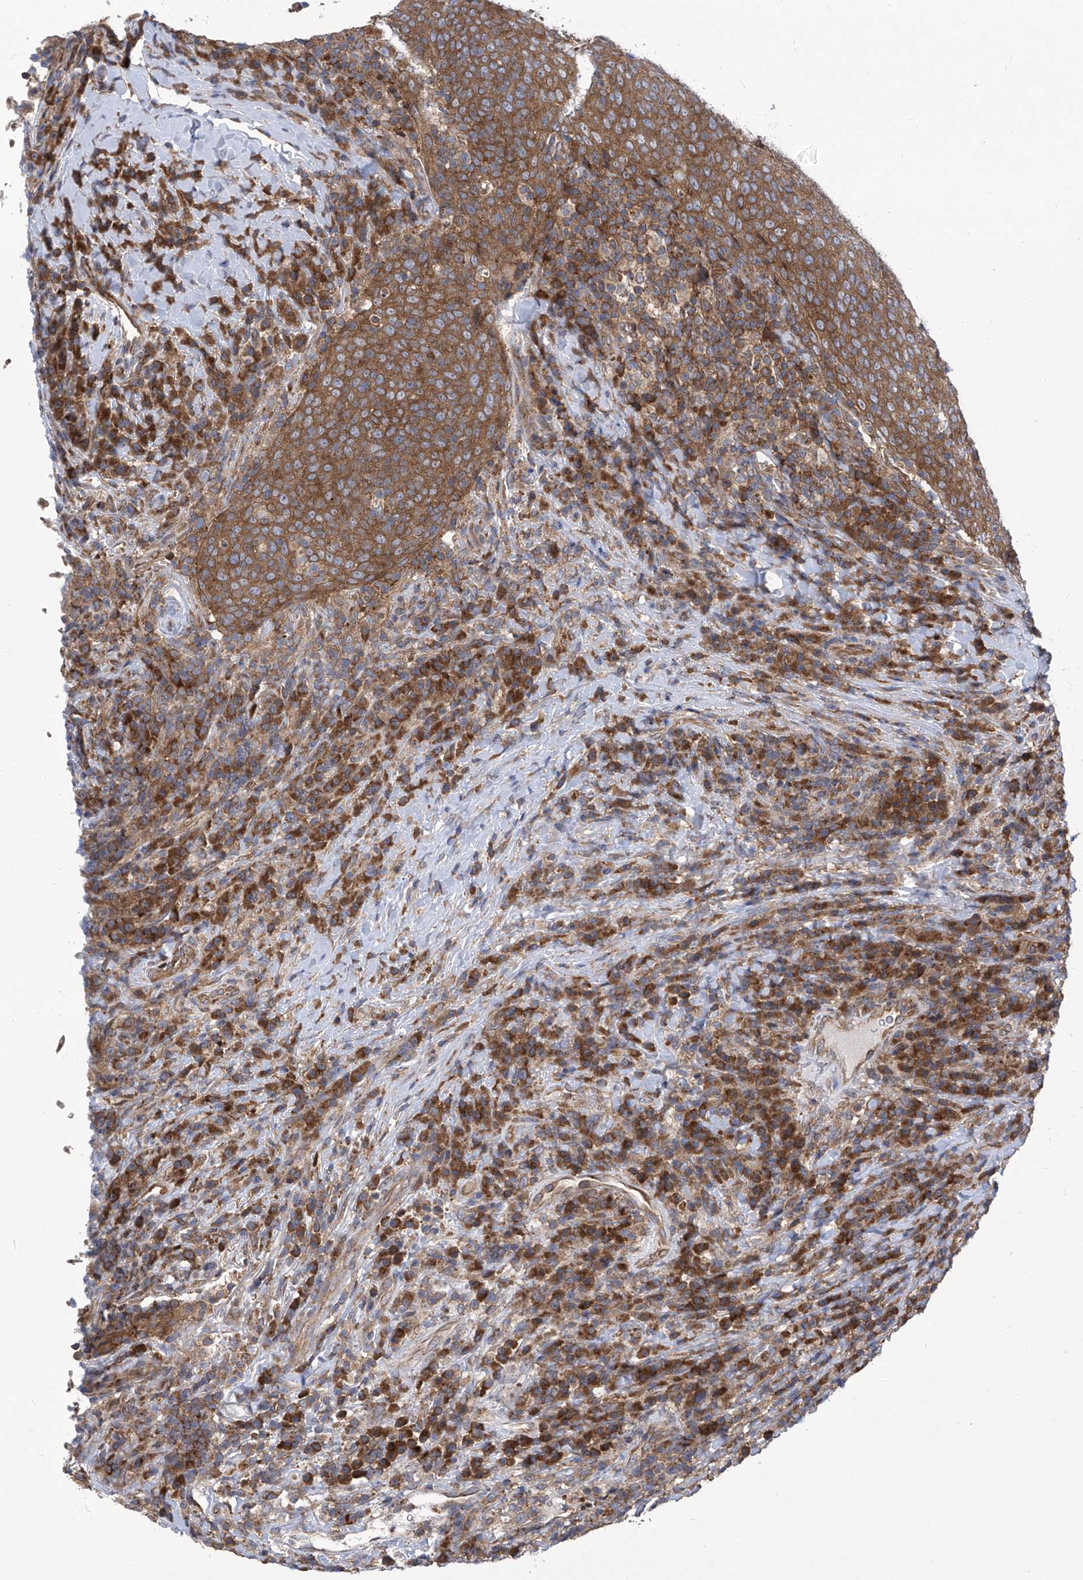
{"staining": {"intensity": "moderate", "quantity": ">75%", "location": "cytoplasmic/membranous"}, "tissue": "head and neck cancer", "cell_type": "Tumor cells", "image_type": "cancer", "snomed": [{"axis": "morphology", "description": "Squamous cell carcinoma, NOS"}, {"axis": "morphology", "description": "Squamous cell carcinoma, metastatic, NOS"}, {"axis": "topography", "description": "Lymph node"}, {"axis": "topography", "description": "Head-Neck"}], "caption": "Protein expression analysis of human metastatic squamous cell carcinoma (head and neck) reveals moderate cytoplasmic/membranous staining in about >75% of tumor cells. Nuclei are stained in blue.", "gene": "EIF3M", "patient": {"sex": "male", "age": 62}}